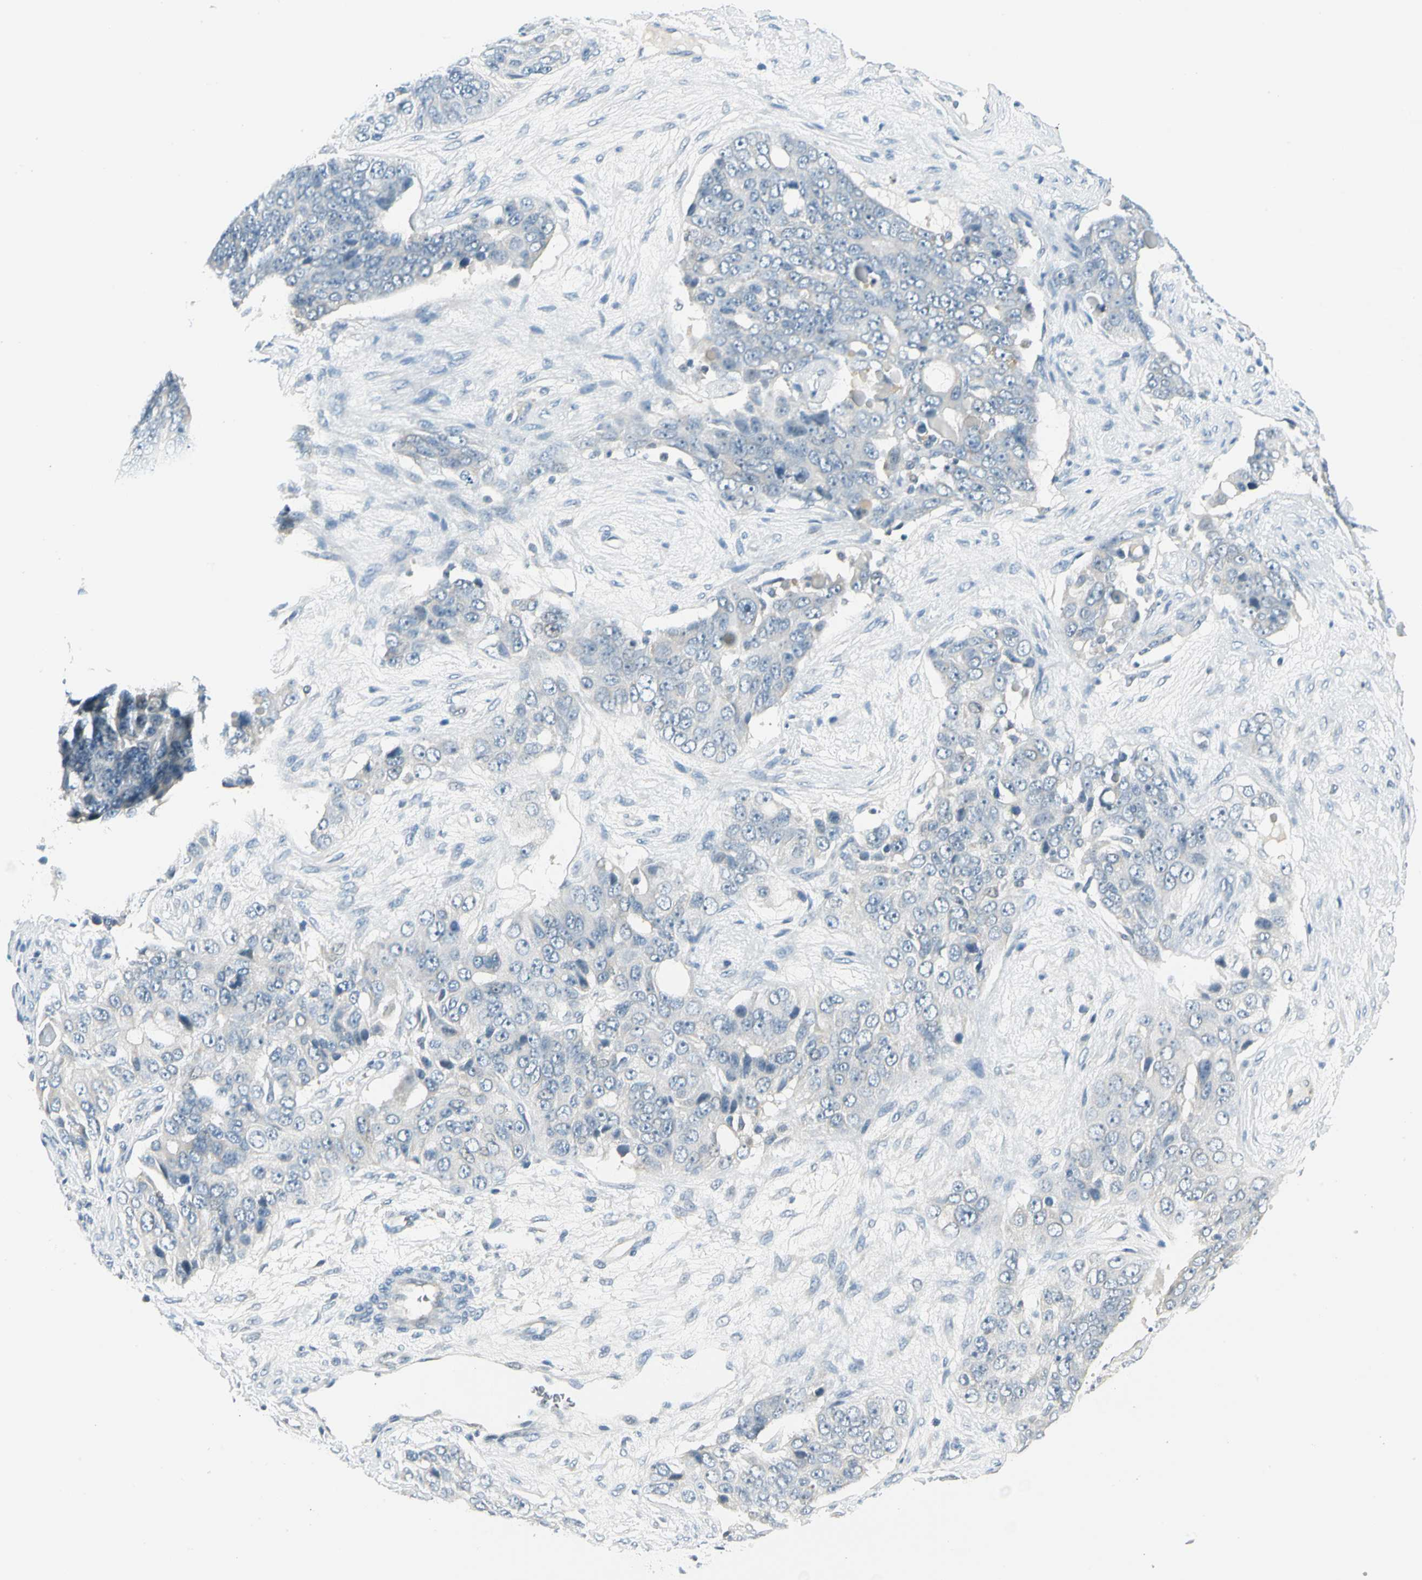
{"staining": {"intensity": "negative", "quantity": "none", "location": "none"}, "tissue": "ovarian cancer", "cell_type": "Tumor cells", "image_type": "cancer", "snomed": [{"axis": "morphology", "description": "Carcinoma, endometroid"}, {"axis": "topography", "description": "Ovary"}], "caption": "Ovarian cancer stained for a protein using immunohistochemistry (IHC) demonstrates no staining tumor cells.", "gene": "ZSCAN1", "patient": {"sex": "female", "age": 51}}